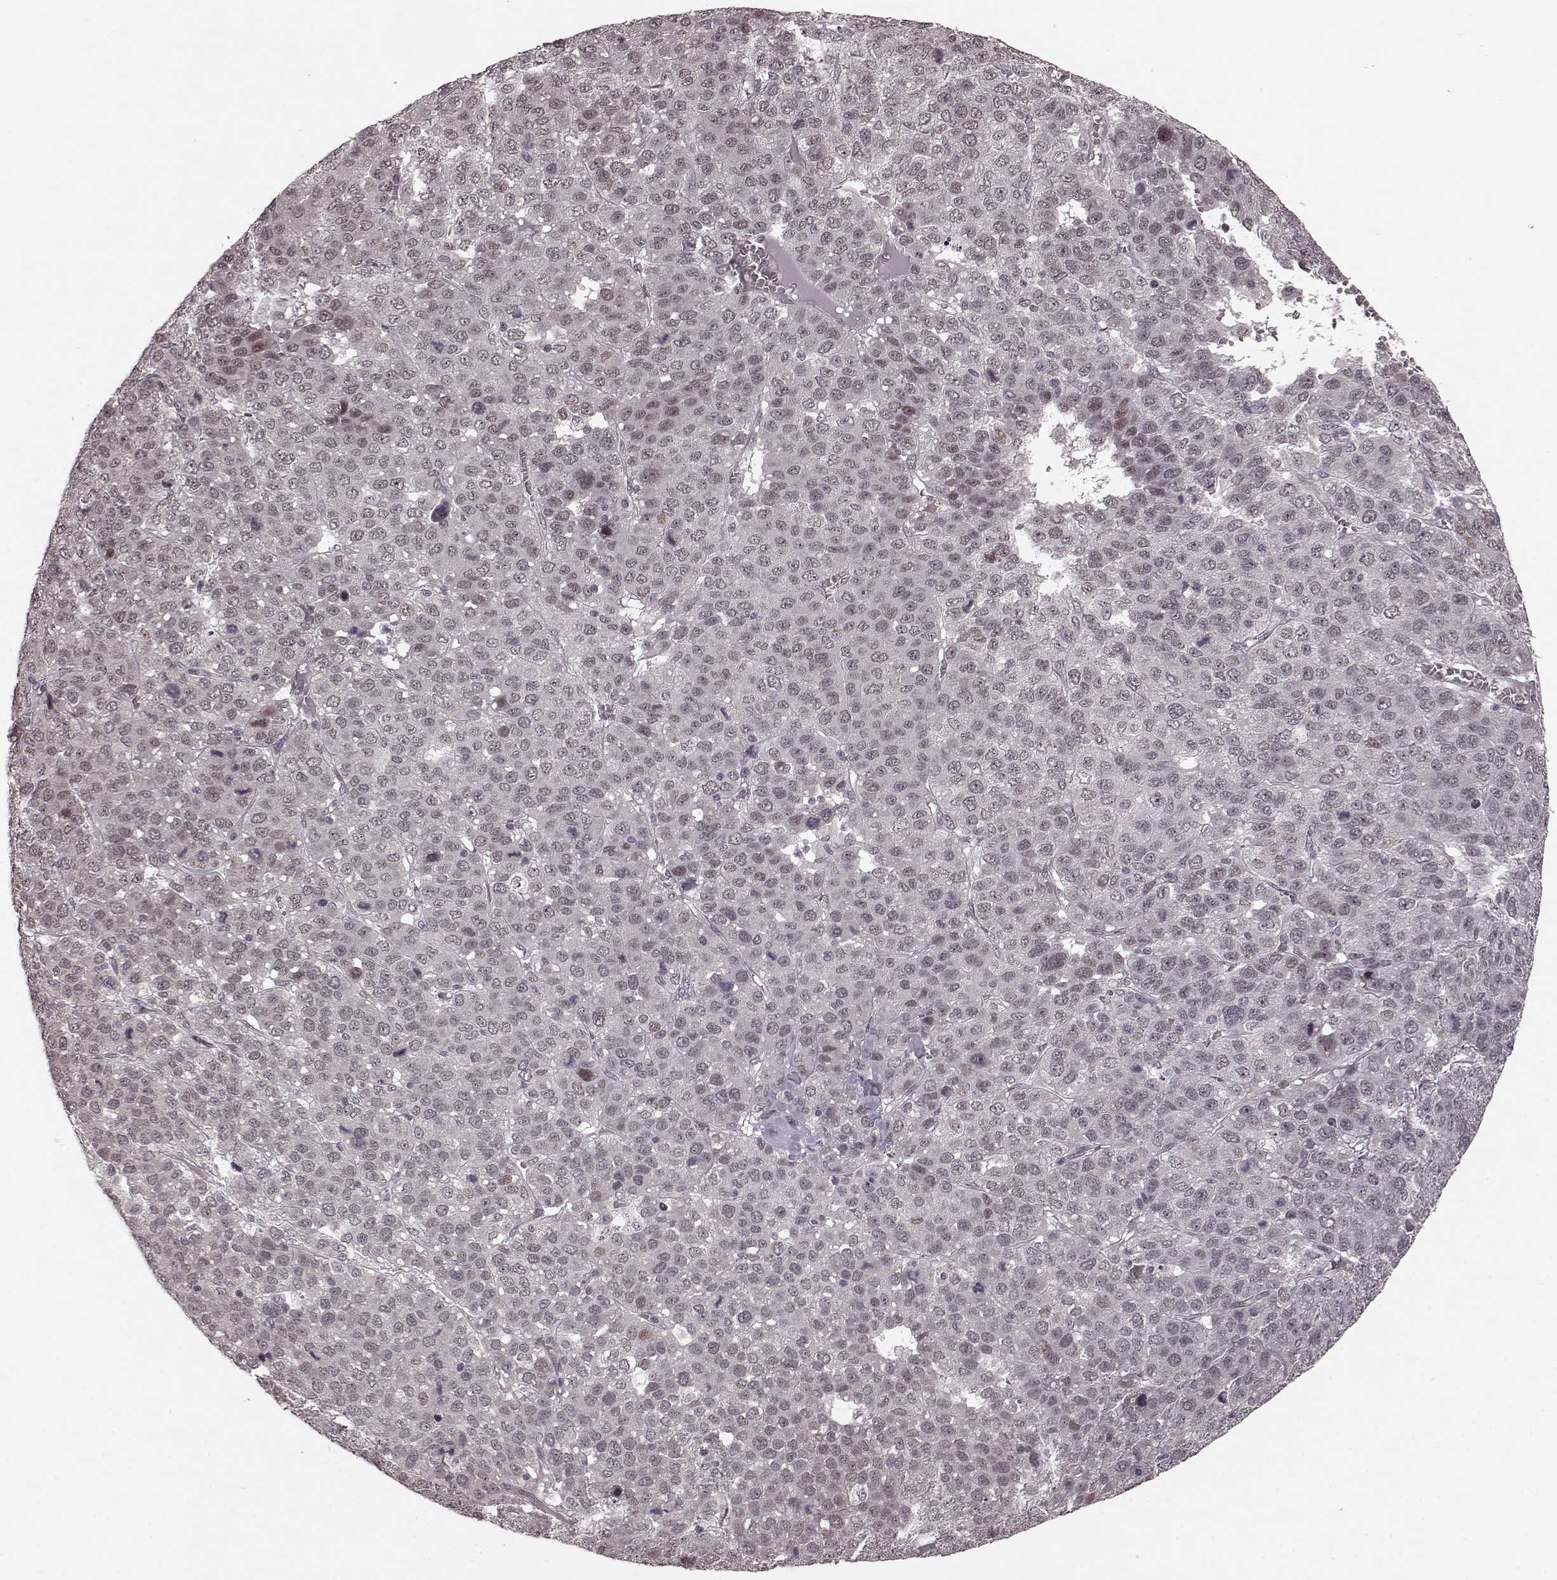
{"staining": {"intensity": "negative", "quantity": "none", "location": "none"}, "tissue": "liver cancer", "cell_type": "Tumor cells", "image_type": "cancer", "snomed": [{"axis": "morphology", "description": "Carcinoma, Hepatocellular, NOS"}, {"axis": "topography", "description": "Liver"}], "caption": "IHC of human liver hepatocellular carcinoma reveals no expression in tumor cells.", "gene": "PLCB4", "patient": {"sex": "male", "age": 69}}